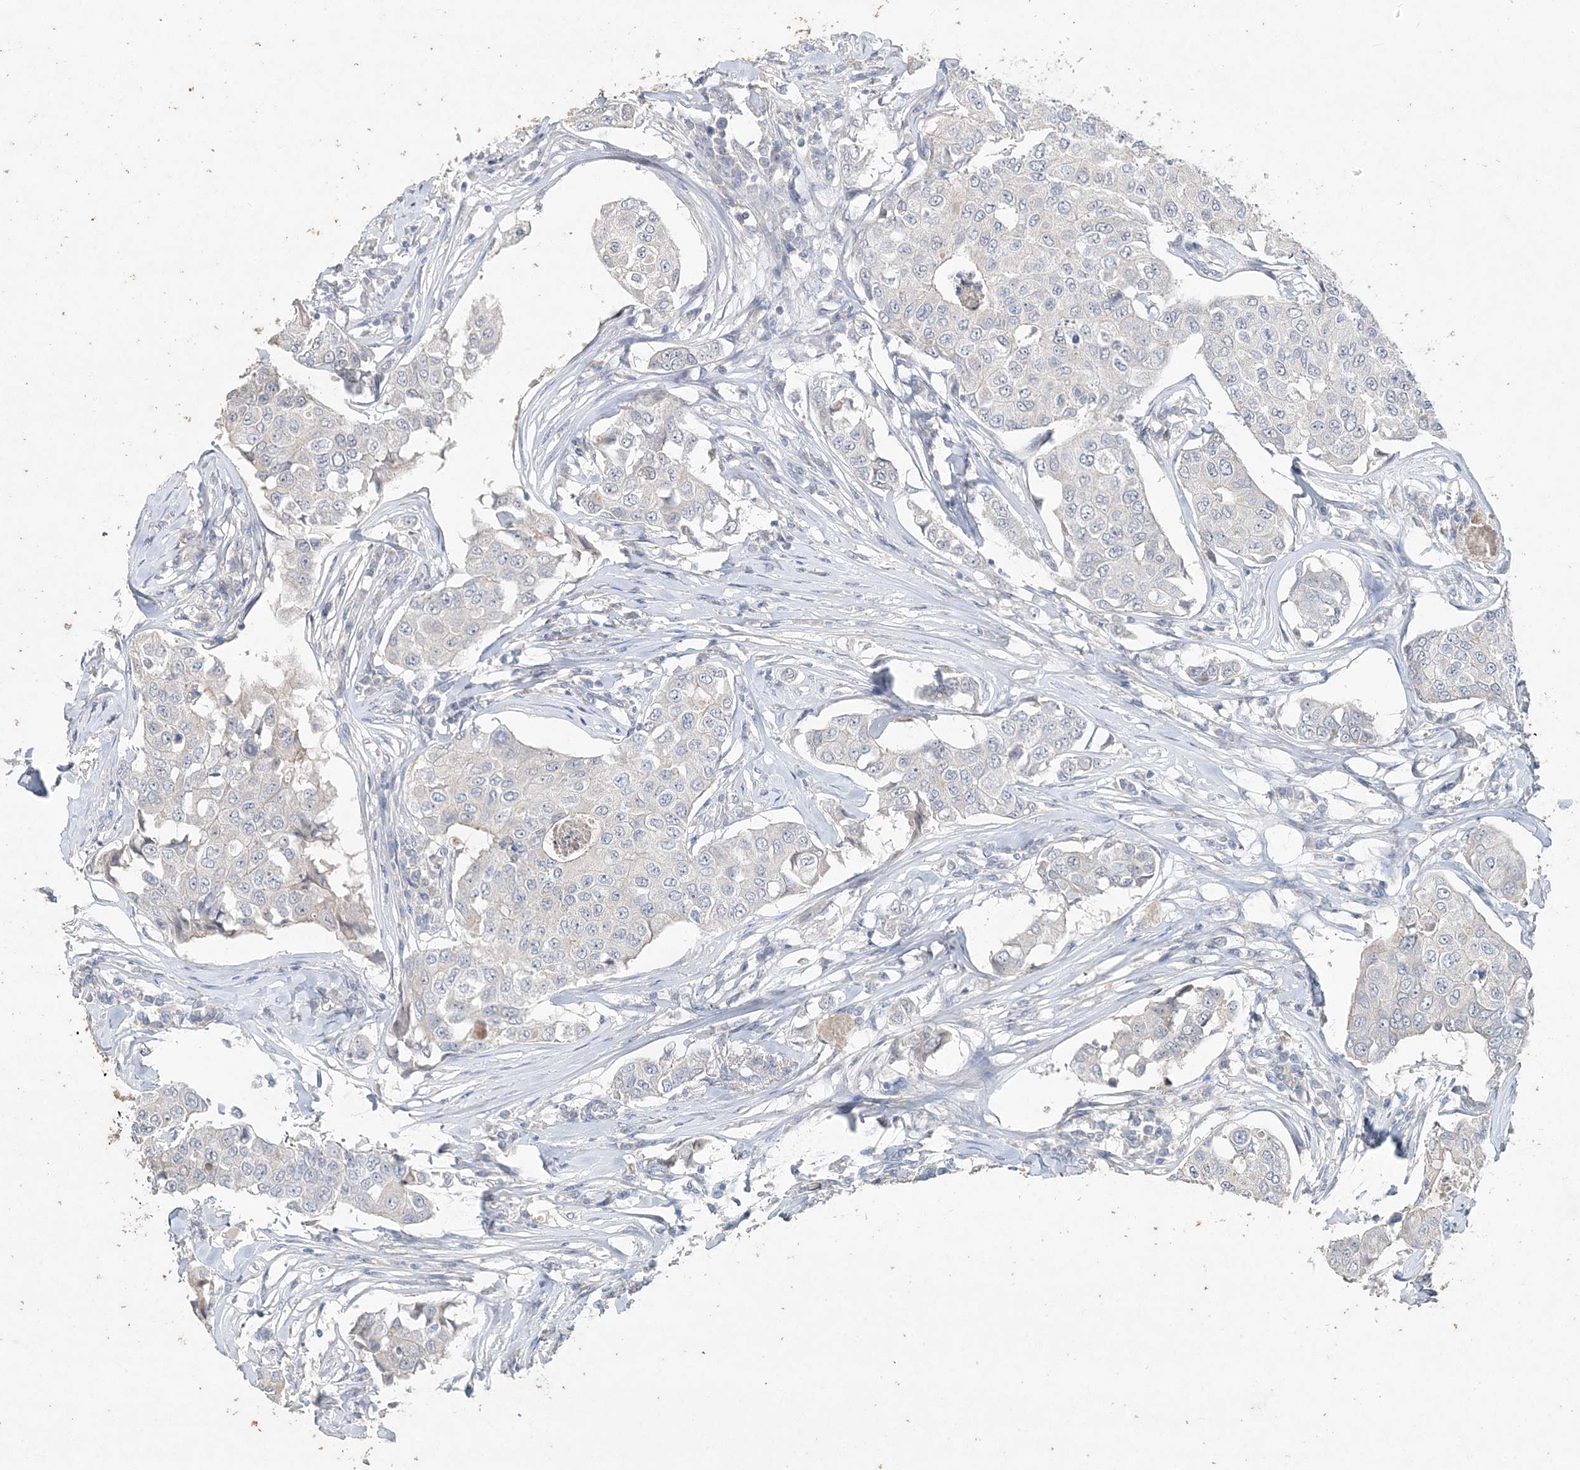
{"staining": {"intensity": "negative", "quantity": "none", "location": "none"}, "tissue": "breast cancer", "cell_type": "Tumor cells", "image_type": "cancer", "snomed": [{"axis": "morphology", "description": "Duct carcinoma"}, {"axis": "topography", "description": "Breast"}], "caption": "Tumor cells show no significant protein positivity in invasive ductal carcinoma (breast).", "gene": "DNAH5", "patient": {"sex": "female", "age": 80}}